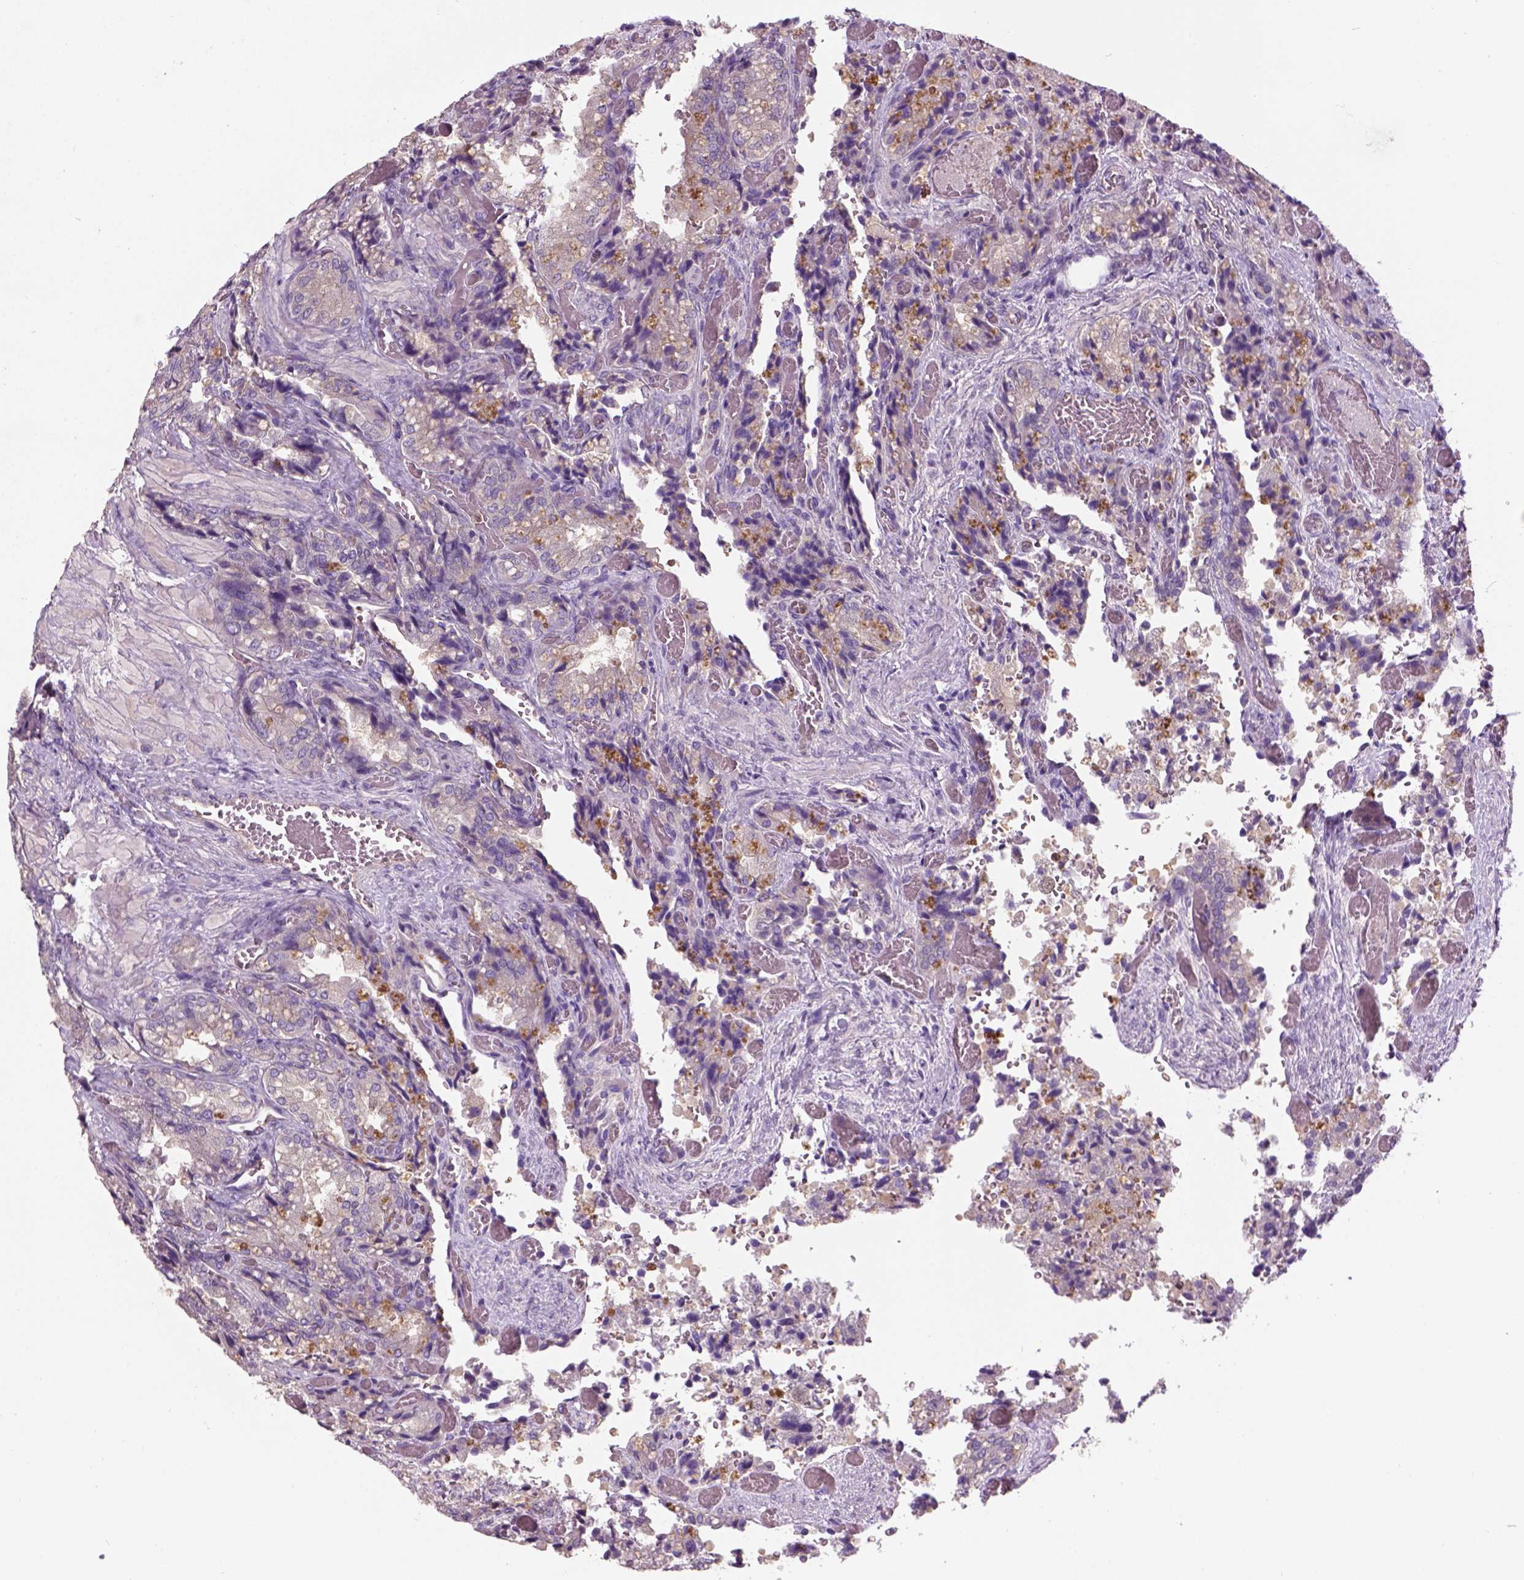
{"staining": {"intensity": "weak", "quantity": ">75%", "location": "cytoplasmic/membranous"}, "tissue": "seminal vesicle", "cell_type": "Glandular cells", "image_type": "normal", "snomed": [{"axis": "morphology", "description": "Normal tissue, NOS"}, {"axis": "topography", "description": "Seminal veicle"}], "caption": "Brown immunohistochemical staining in normal seminal vesicle reveals weak cytoplasmic/membranous expression in about >75% of glandular cells. (IHC, brightfield microscopy, high magnification).", "gene": "CRACR2A", "patient": {"sex": "male", "age": 57}}